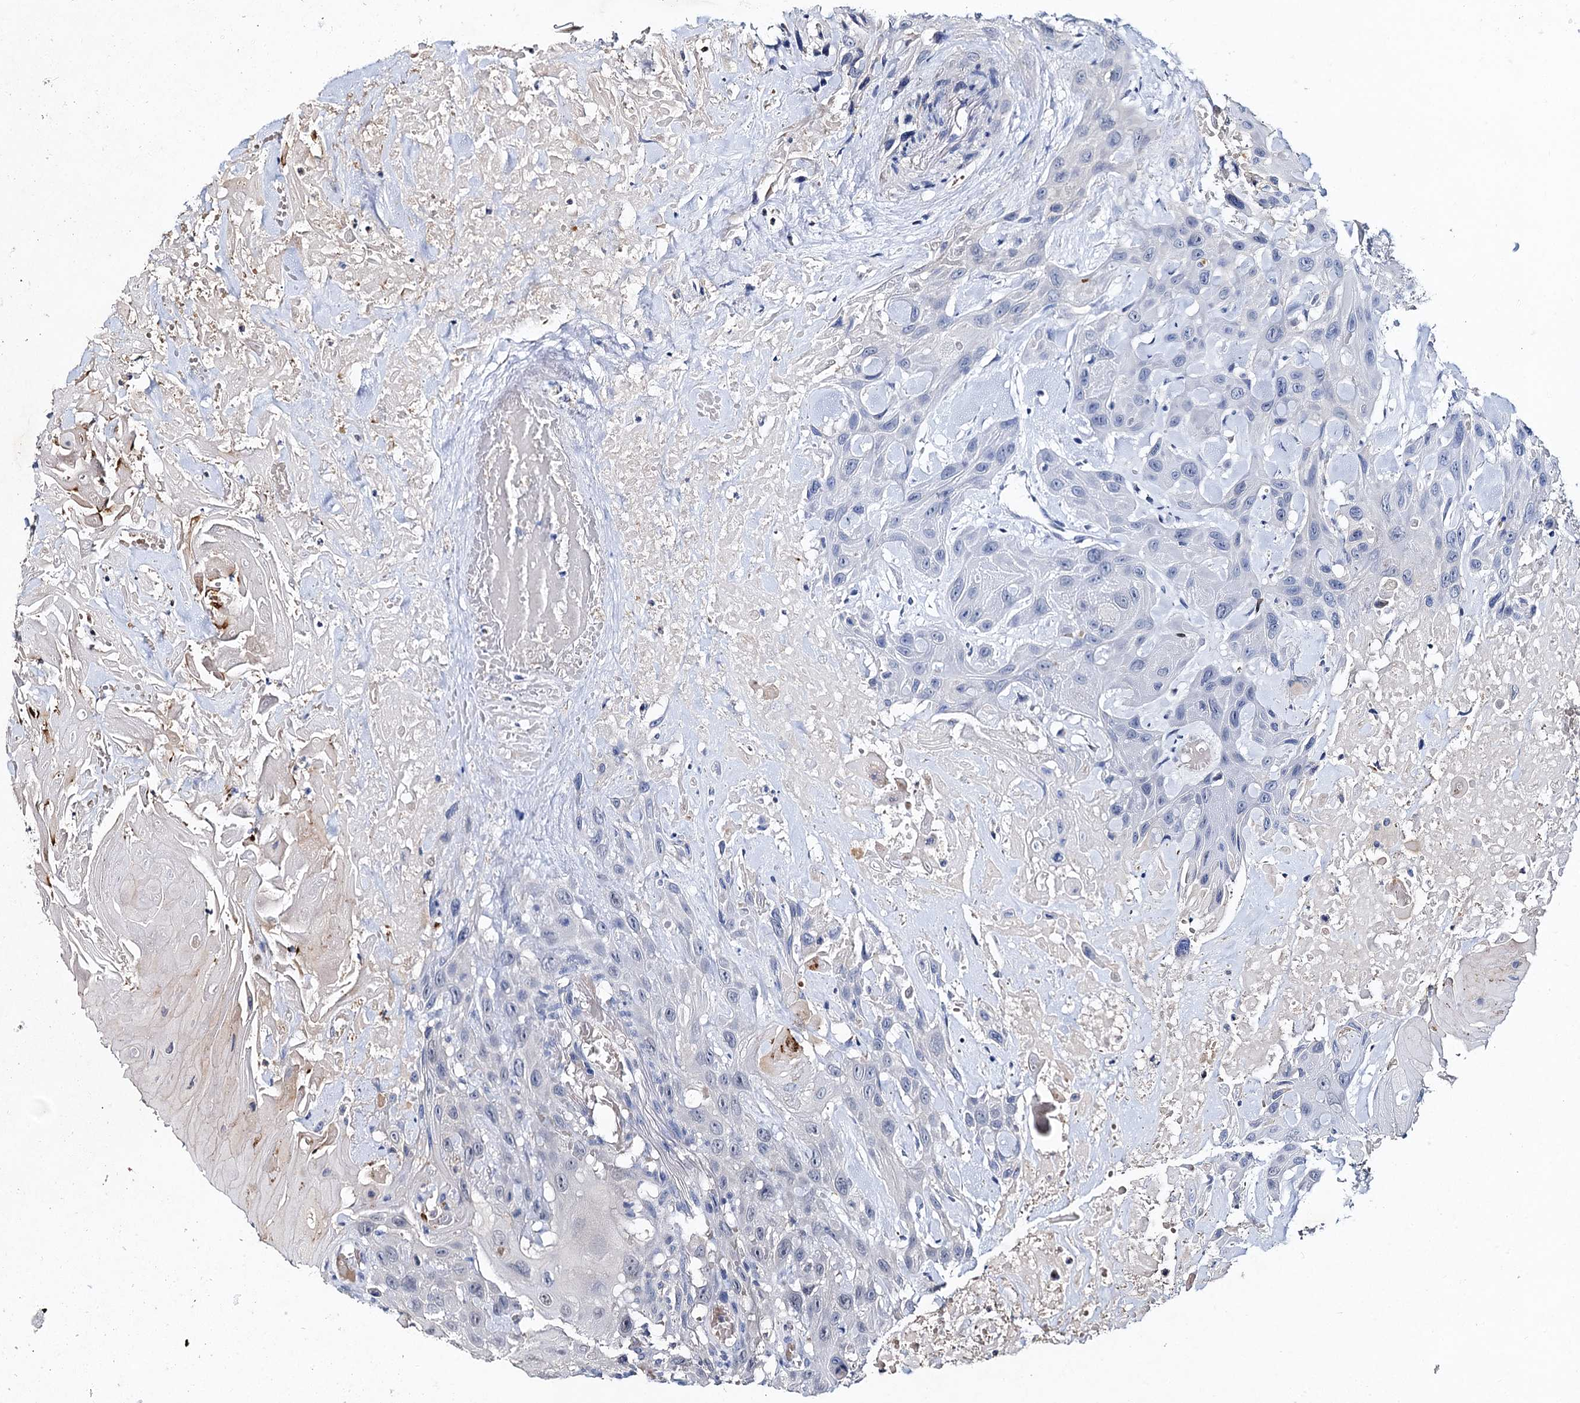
{"staining": {"intensity": "negative", "quantity": "none", "location": "none"}, "tissue": "head and neck cancer", "cell_type": "Tumor cells", "image_type": "cancer", "snomed": [{"axis": "morphology", "description": "Squamous cell carcinoma, NOS"}, {"axis": "topography", "description": "Head-Neck"}], "caption": "Tumor cells show no significant staining in head and neck squamous cell carcinoma. The staining is performed using DAB brown chromogen with nuclei counter-stained in using hematoxylin.", "gene": "SLC11A2", "patient": {"sex": "male", "age": 81}}